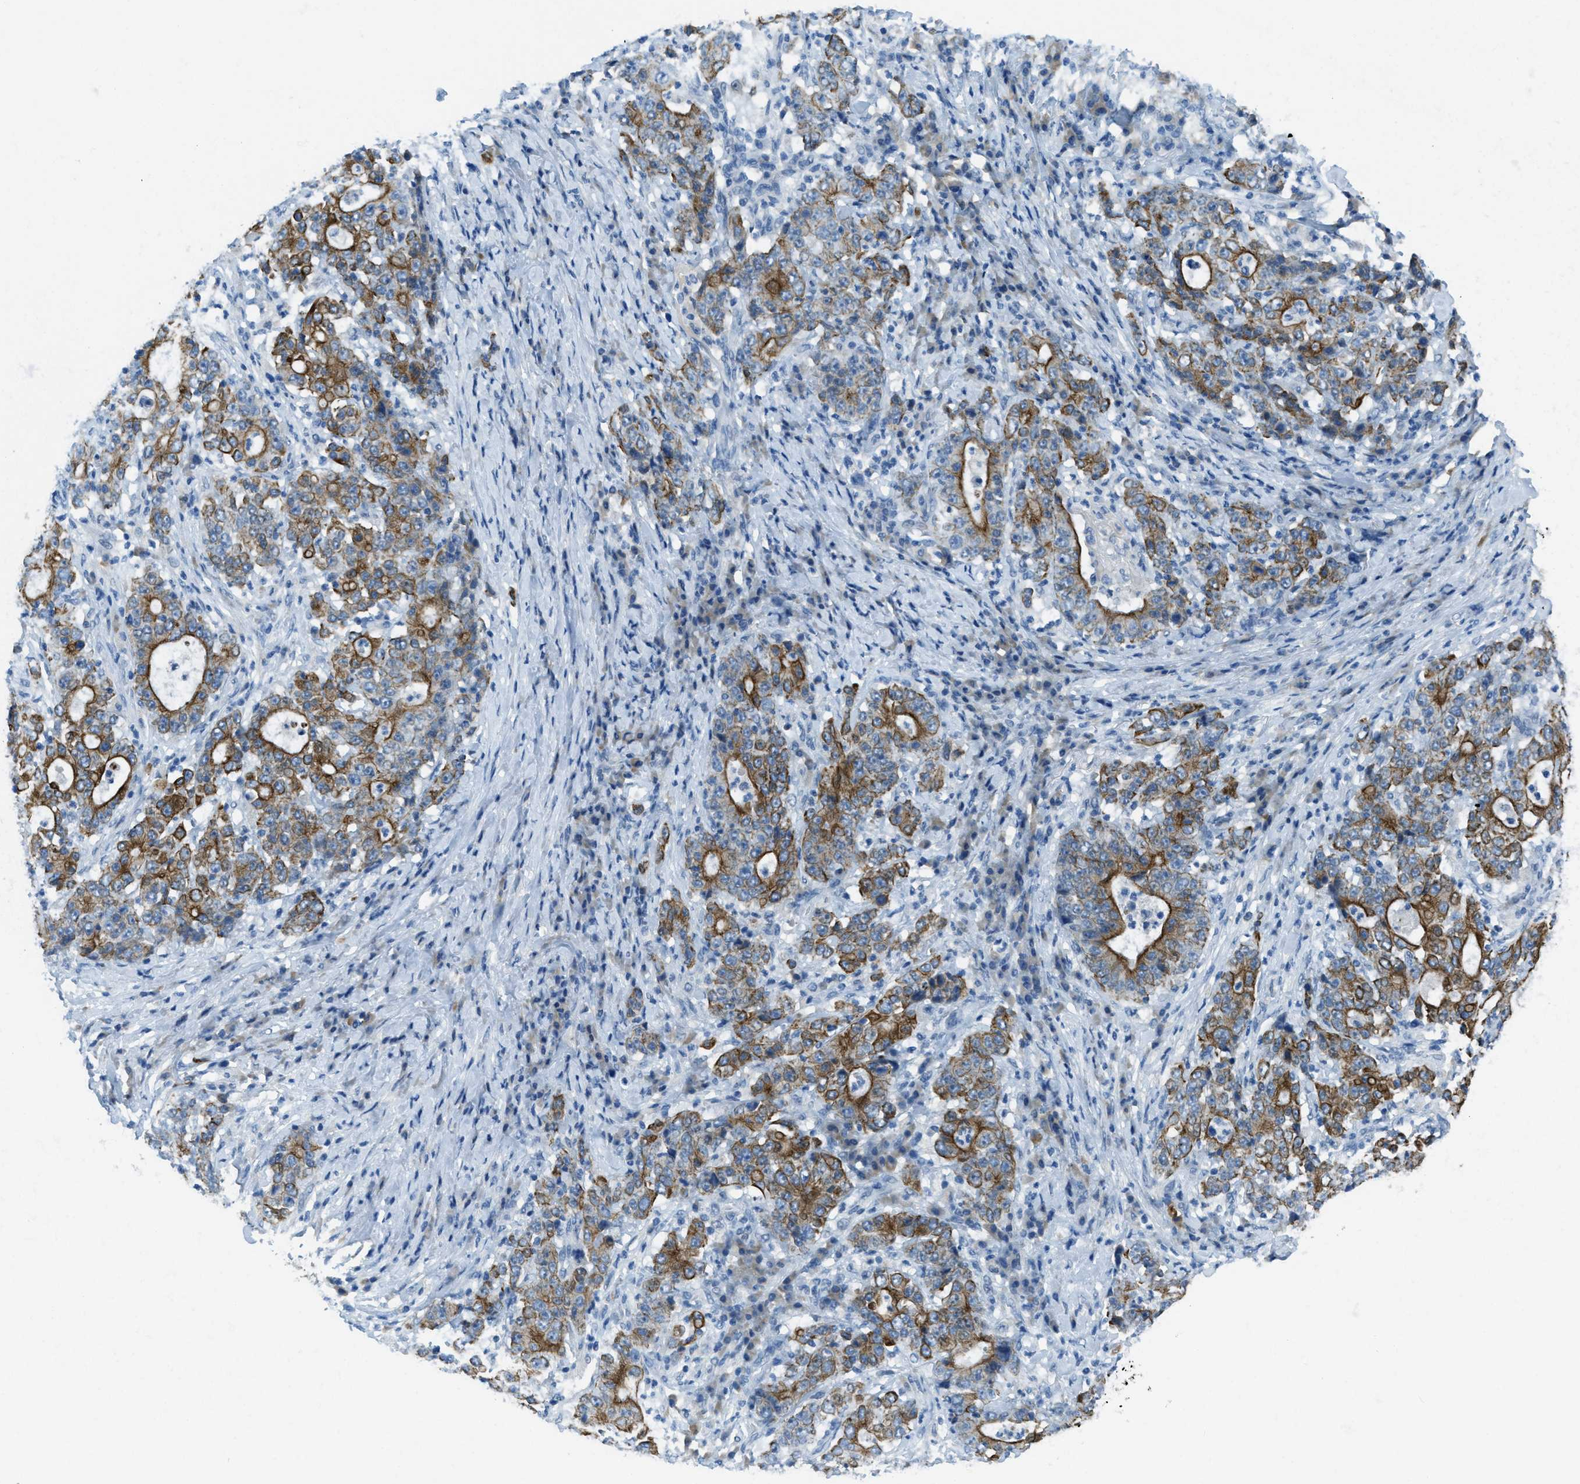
{"staining": {"intensity": "strong", "quantity": ">75%", "location": "cytoplasmic/membranous"}, "tissue": "stomach cancer", "cell_type": "Tumor cells", "image_type": "cancer", "snomed": [{"axis": "morphology", "description": "Normal tissue, NOS"}, {"axis": "morphology", "description": "Adenocarcinoma, NOS"}, {"axis": "topography", "description": "Stomach, upper"}, {"axis": "topography", "description": "Stomach"}], "caption": "A photomicrograph of adenocarcinoma (stomach) stained for a protein displays strong cytoplasmic/membranous brown staining in tumor cells. (brown staining indicates protein expression, while blue staining denotes nuclei).", "gene": "KLHL8", "patient": {"sex": "male", "age": 59}}